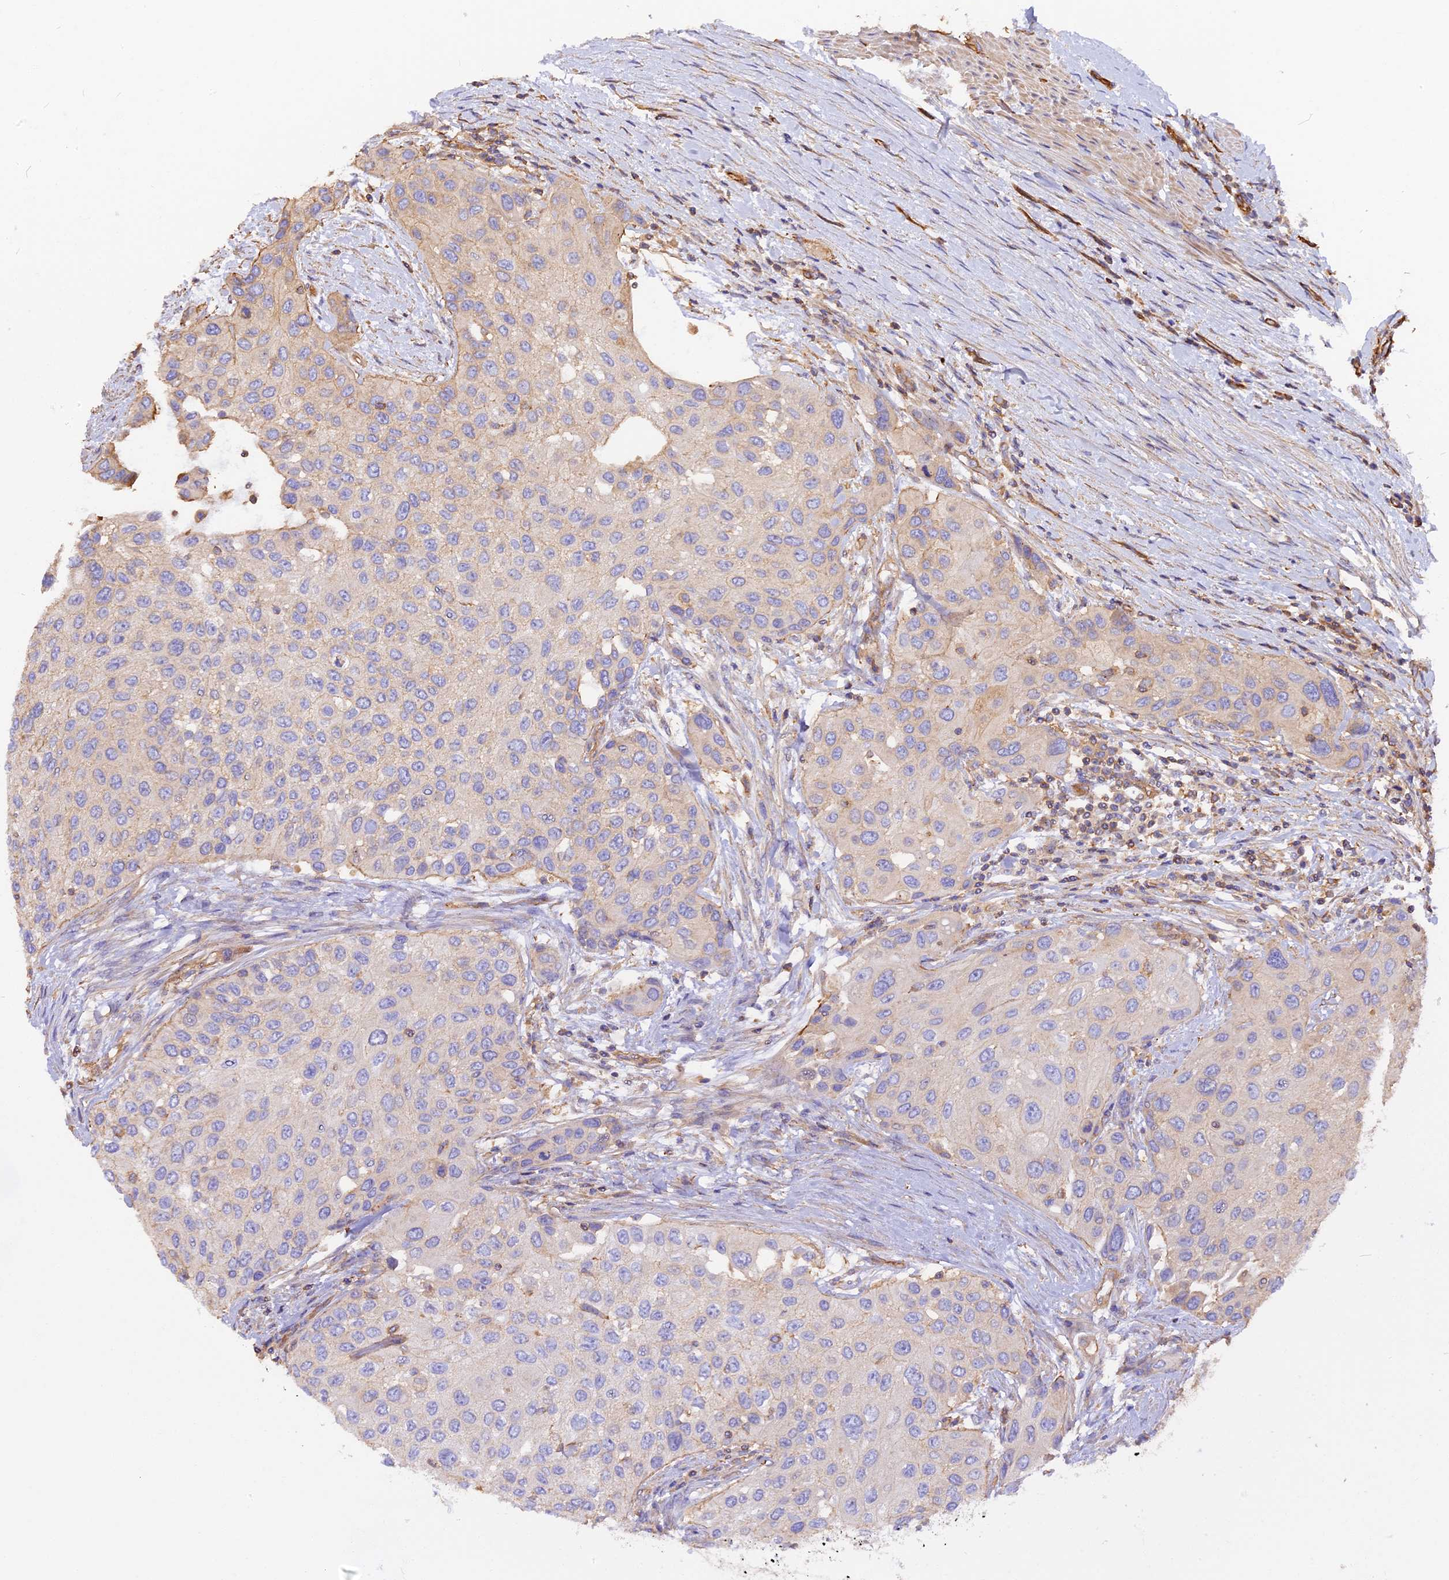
{"staining": {"intensity": "negative", "quantity": "none", "location": "none"}, "tissue": "urothelial cancer", "cell_type": "Tumor cells", "image_type": "cancer", "snomed": [{"axis": "morphology", "description": "Normal tissue, NOS"}, {"axis": "morphology", "description": "Urothelial carcinoma, High grade"}, {"axis": "topography", "description": "Vascular tissue"}, {"axis": "topography", "description": "Urinary bladder"}], "caption": "IHC histopathology image of neoplastic tissue: urothelial carcinoma (high-grade) stained with DAB demonstrates no significant protein expression in tumor cells.", "gene": "VPS18", "patient": {"sex": "female", "age": 56}}